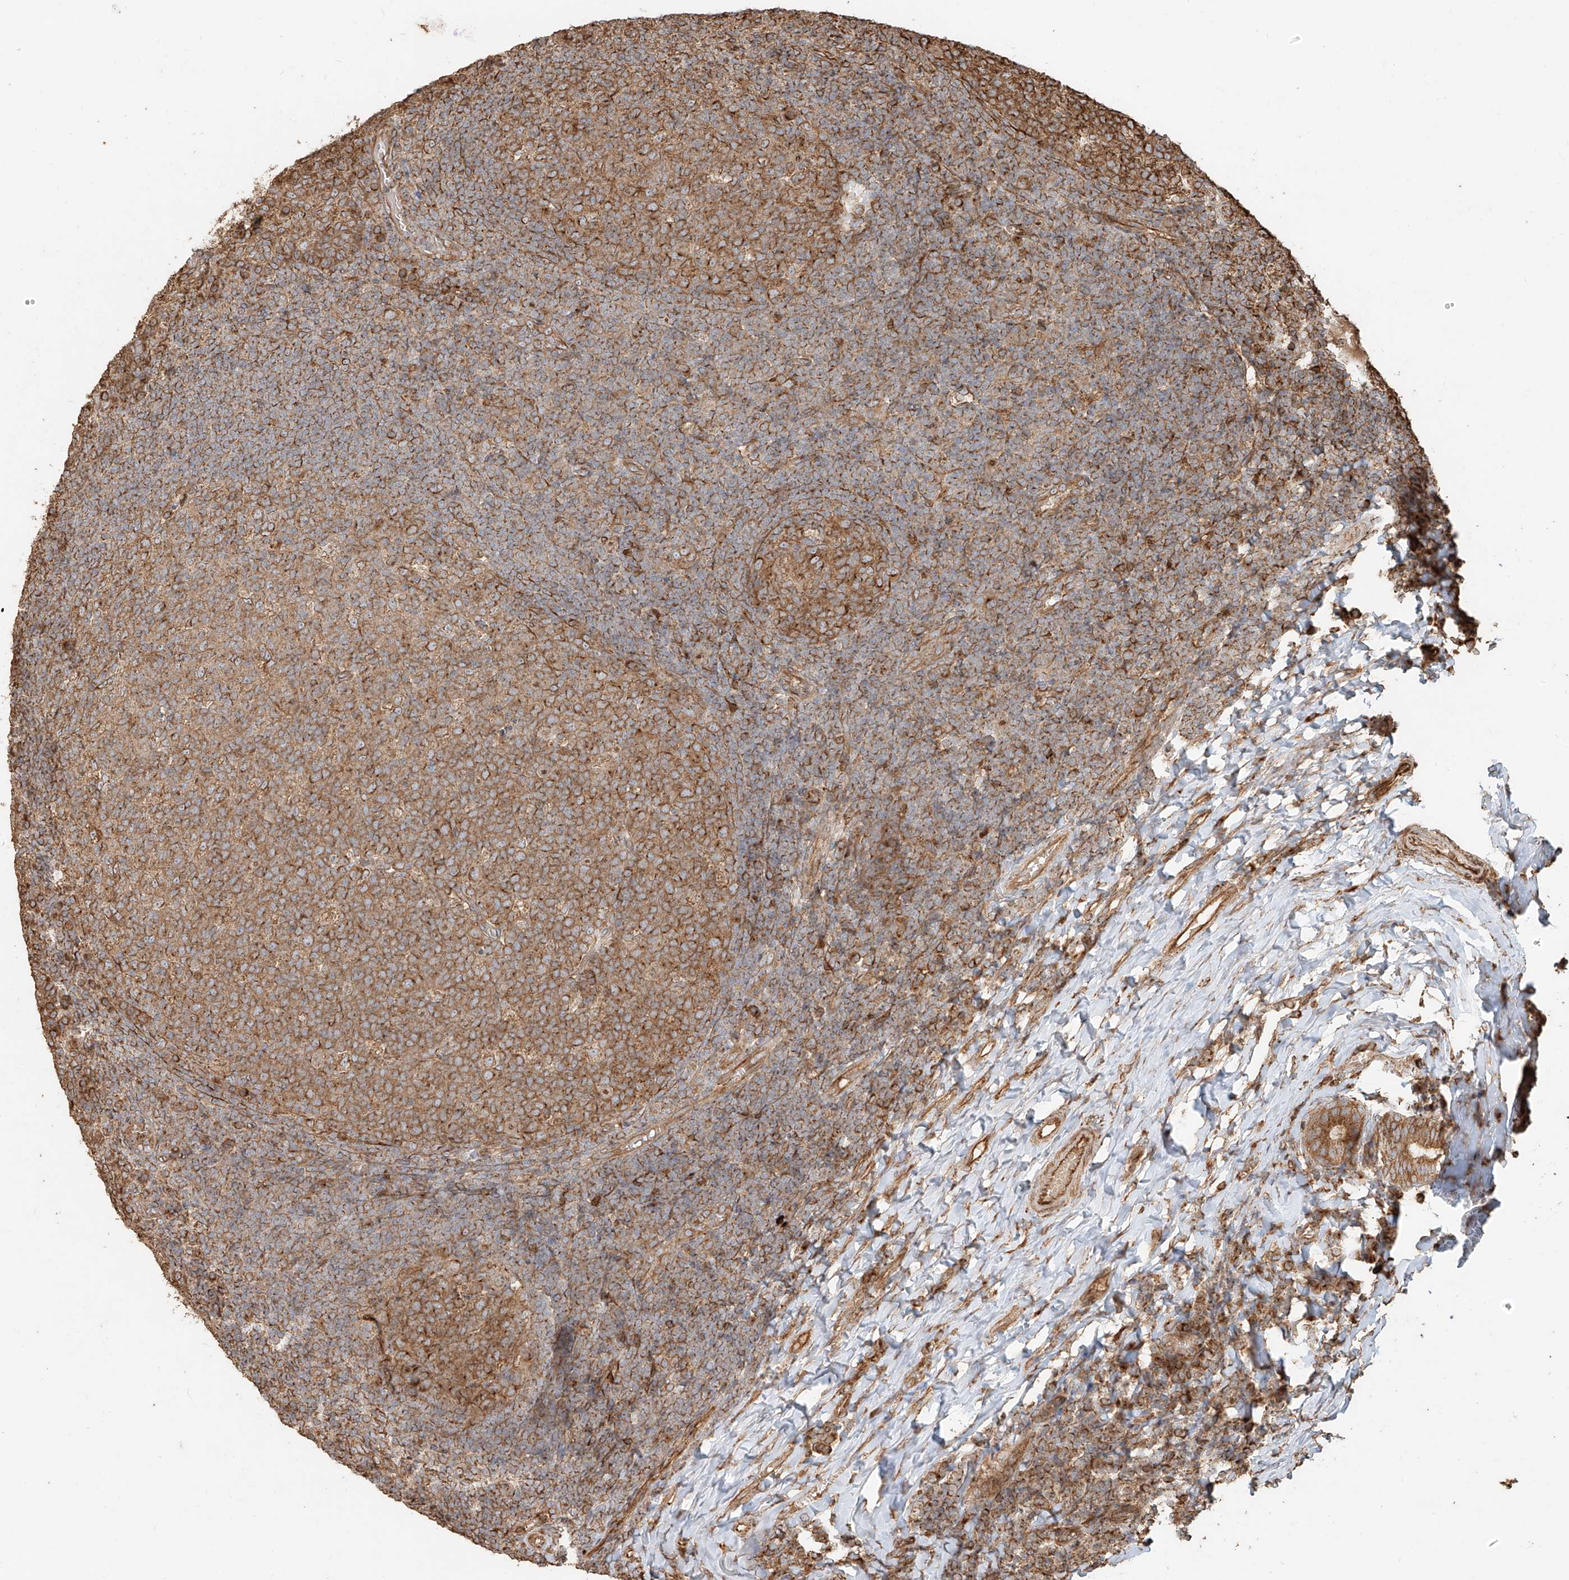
{"staining": {"intensity": "moderate", "quantity": ">75%", "location": "cytoplasmic/membranous"}, "tissue": "tonsil", "cell_type": "Germinal center cells", "image_type": "normal", "snomed": [{"axis": "morphology", "description": "Normal tissue, NOS"}, {"axis": "topography", "description": "Tonsil"}], "caption": "Moderate cytoplasmic/membranous staining for a protein is present in approximately >75% of germinal center cells of normal tonsil using immunohistochemistry.", "gene": "EFNB1", "patient": {"sex": "female", "age": 19}}